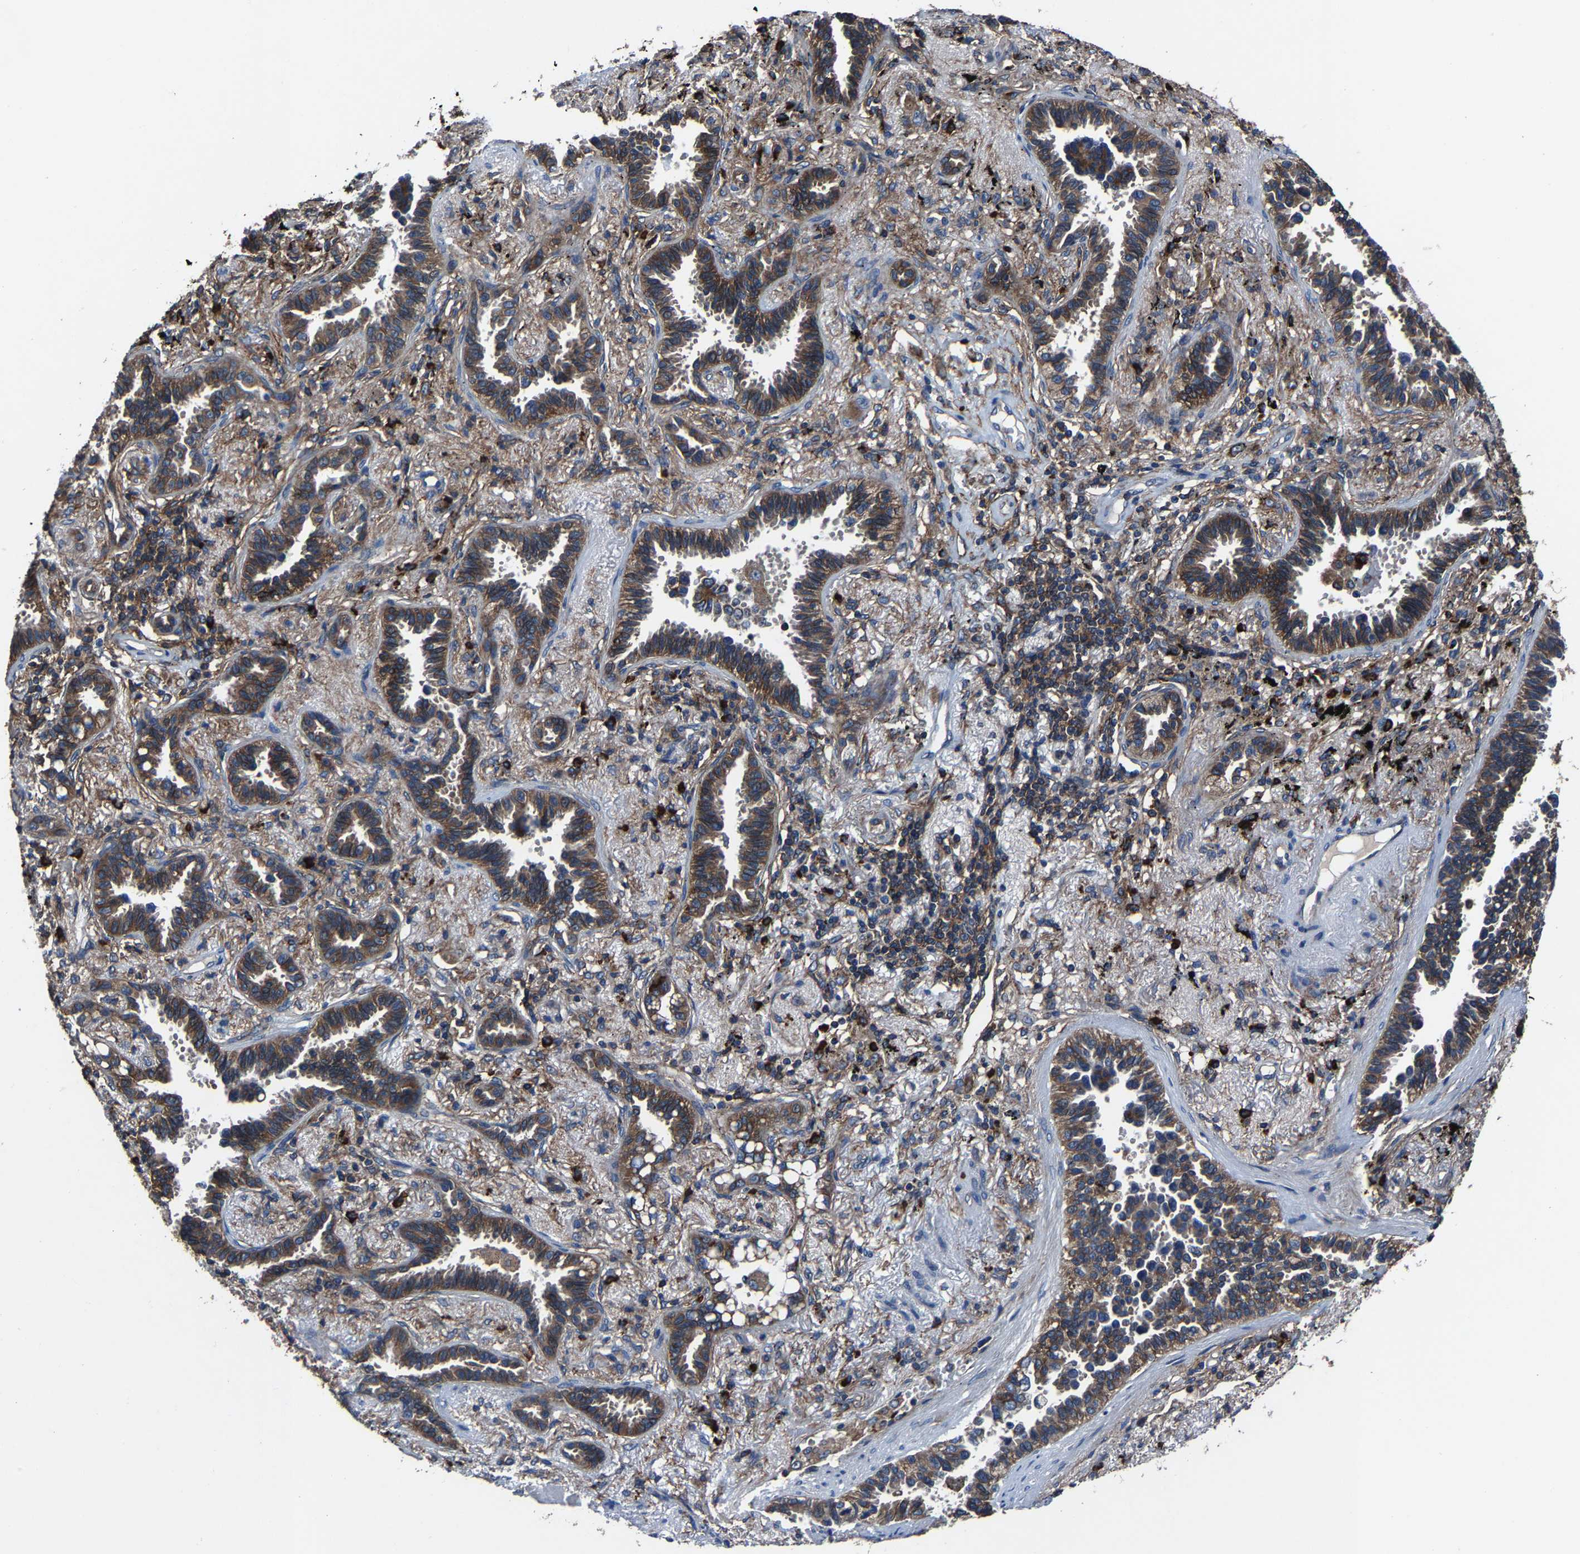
{"staining": {"intensity": "moderate", "quantity": ">75%", "location": "cytoplasmic/membranous"}, "tissue": "lung cancer", "cell_type": "Tumor cells", "image_type": "cancer", "snomed": [{"axis": "morphology", "description": "Adenocarcinoma, NOS"}, {"axis": "topography", "description": "Lung"}], "caption": "This is a histology image of immunohistochemistry staining of lung cancer (adenocarcinoma), which shows moderate positivity in the cytoplasmic/membranous of tumor cells.", "gene": "KIAA1958", "patient": {"sex": "male", "age": 59}}